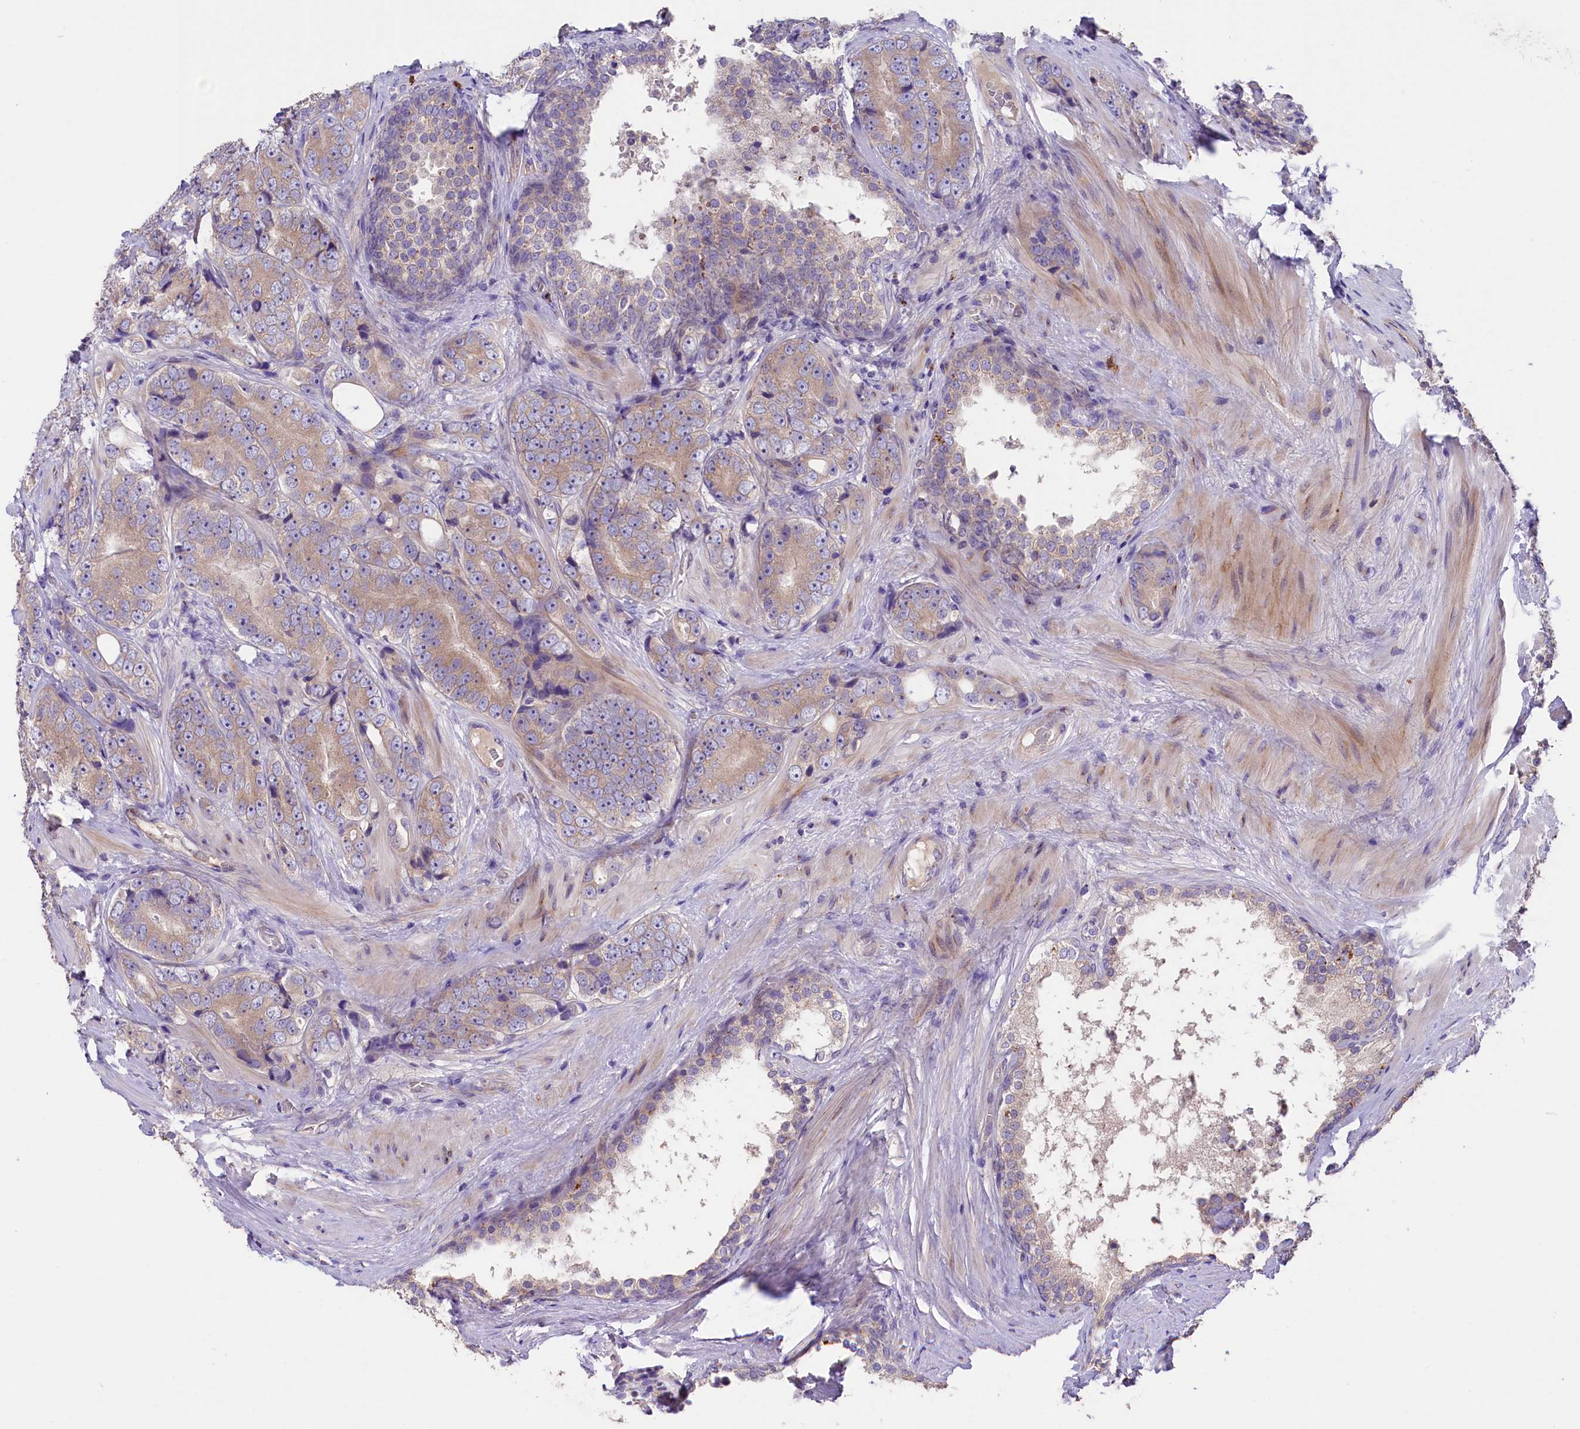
{"staining": {"intensity": "moderate", "quantity": ">75%", "location": "cytoplasmic/membranous"}, "tissue": "prostate cancer", "cell_type": "Tumor cells", "image_type": "cancer", "snomed": [{"axis": "morphology", "description": "Adenocarcinoma, High grade"}, {"axis": "topography", "description": "Prostate"}], "caption": "Immunohistochemistry (DAB) staining of human high-grade adenocarcinoma (prostate) reveals moderate cytoplasmic/membranous protein expression in about >75% of tumor cells.", "gene": "CD99L2", "patient": {"sex": "male", "age": 56}}